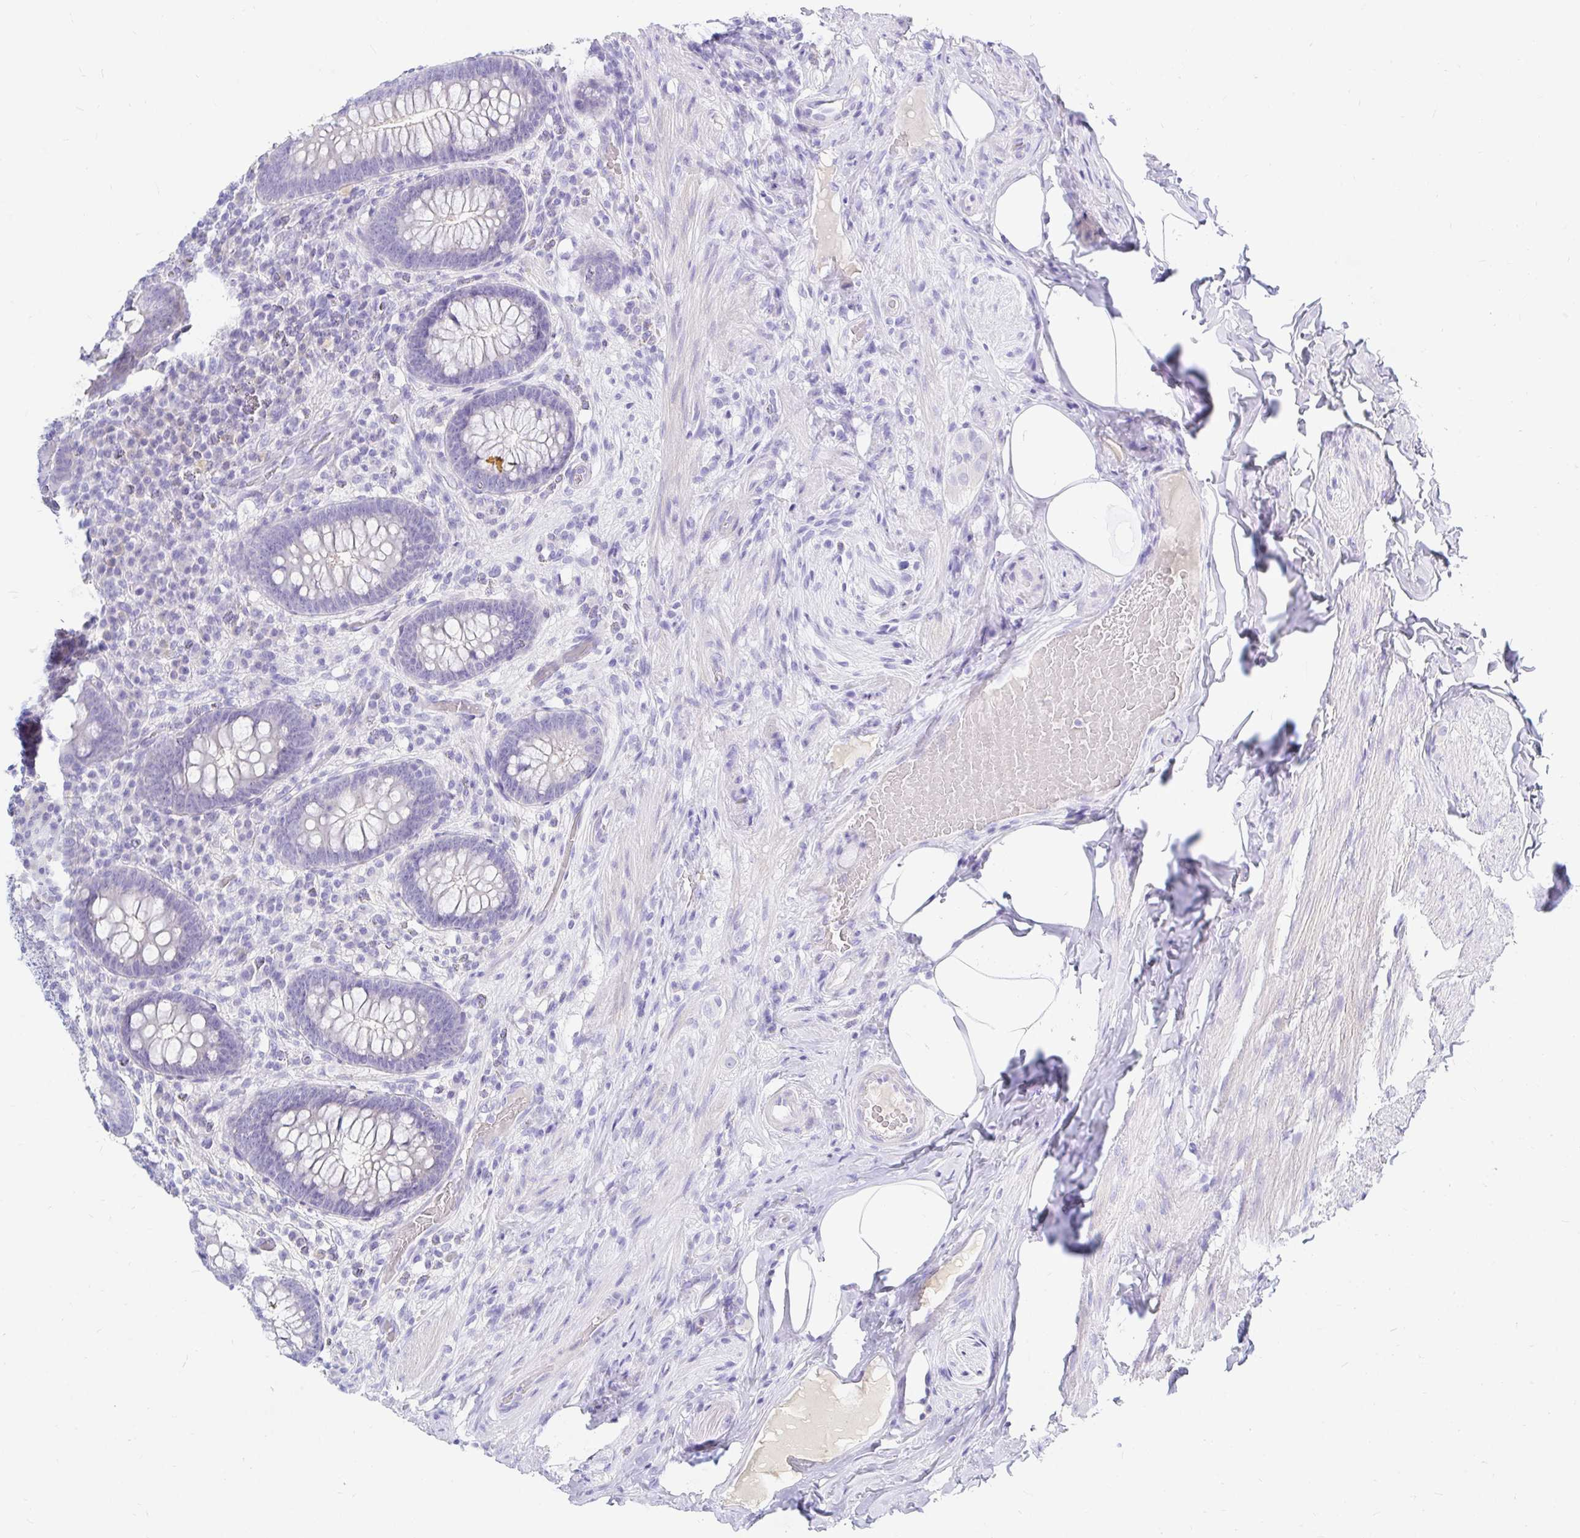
{"staining": {"intensity": "negative", "quantity": "none", "location": "none"}, "tissue": "appendix", "cell_type": "Glandular cells", "image_type": "normal", "snomed": [{"axis": "morphology", "description": "Normal tissue, NOS"}, {"axis": "topography", "description": "Appendix"}], "caption": "Immunohistochemistry of unremarkable human appendix displays no positivity in glandular cells. Brightfield microscopy of IHC stained with DAB (brown) and hematoxylin (blue), captured at high magnification.", "gene": "NR2E1", "patient": {"sex": "male", "age": 71}}